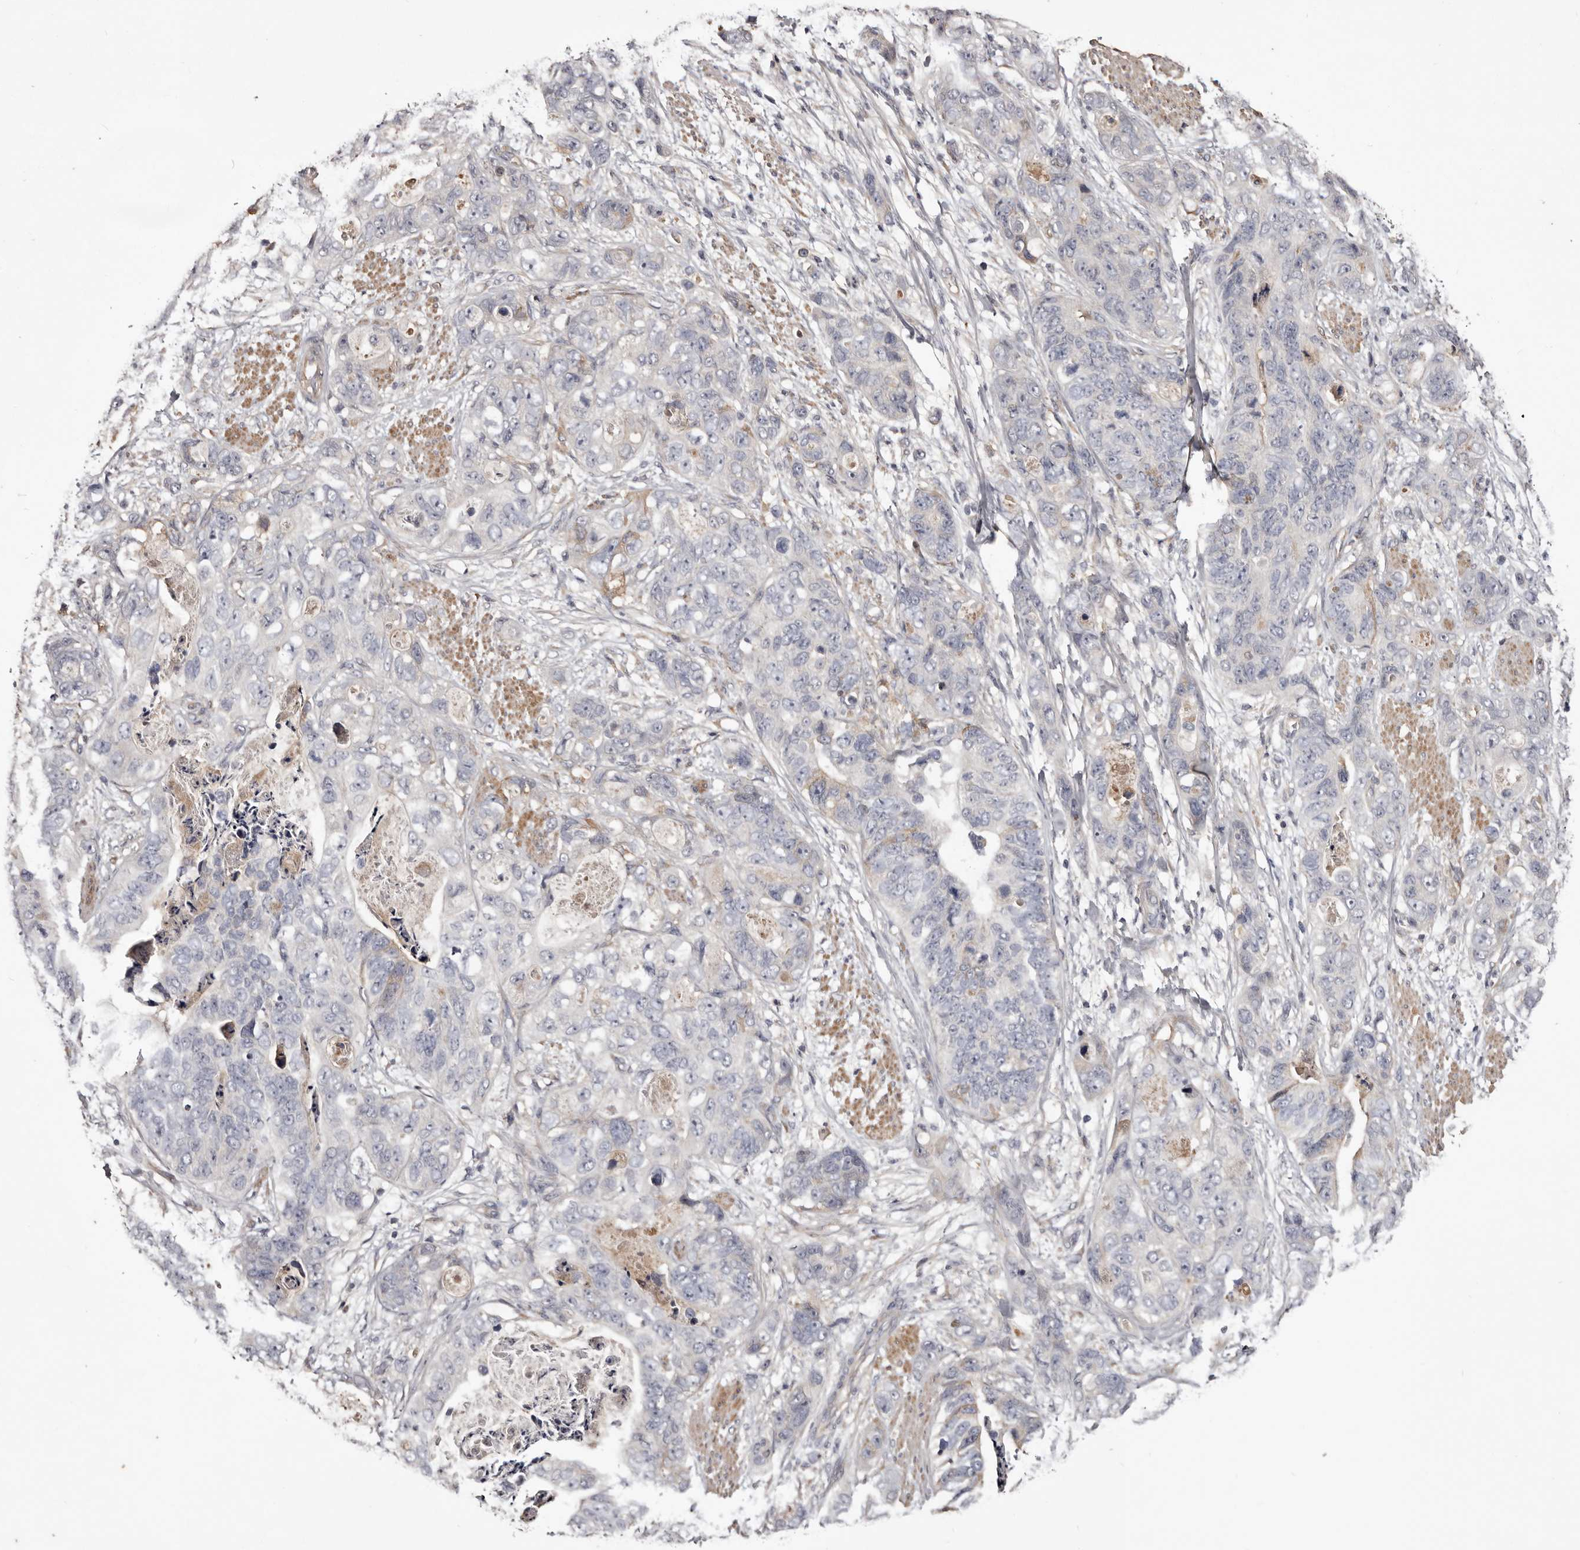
{"staining": {"intensity": "negative", "quantity": "none", "location": "none"}, "tissue": "stomach cancer", "cell_type": "Tumor cells", "image_type": "cancer", "snomed": [{"axis": "morphology", "description": "Adenocarcinoma, NOS"}, {"axis": "topography", "description": "Stomach"}], "caption": "Adenocarcinoma (stomach) stained for a protein using immunohistochemistry (IHC) reveals no staining tumor cells.", "gene": "CYP1B1", "patient": {"sex": "female", "age": 89}}